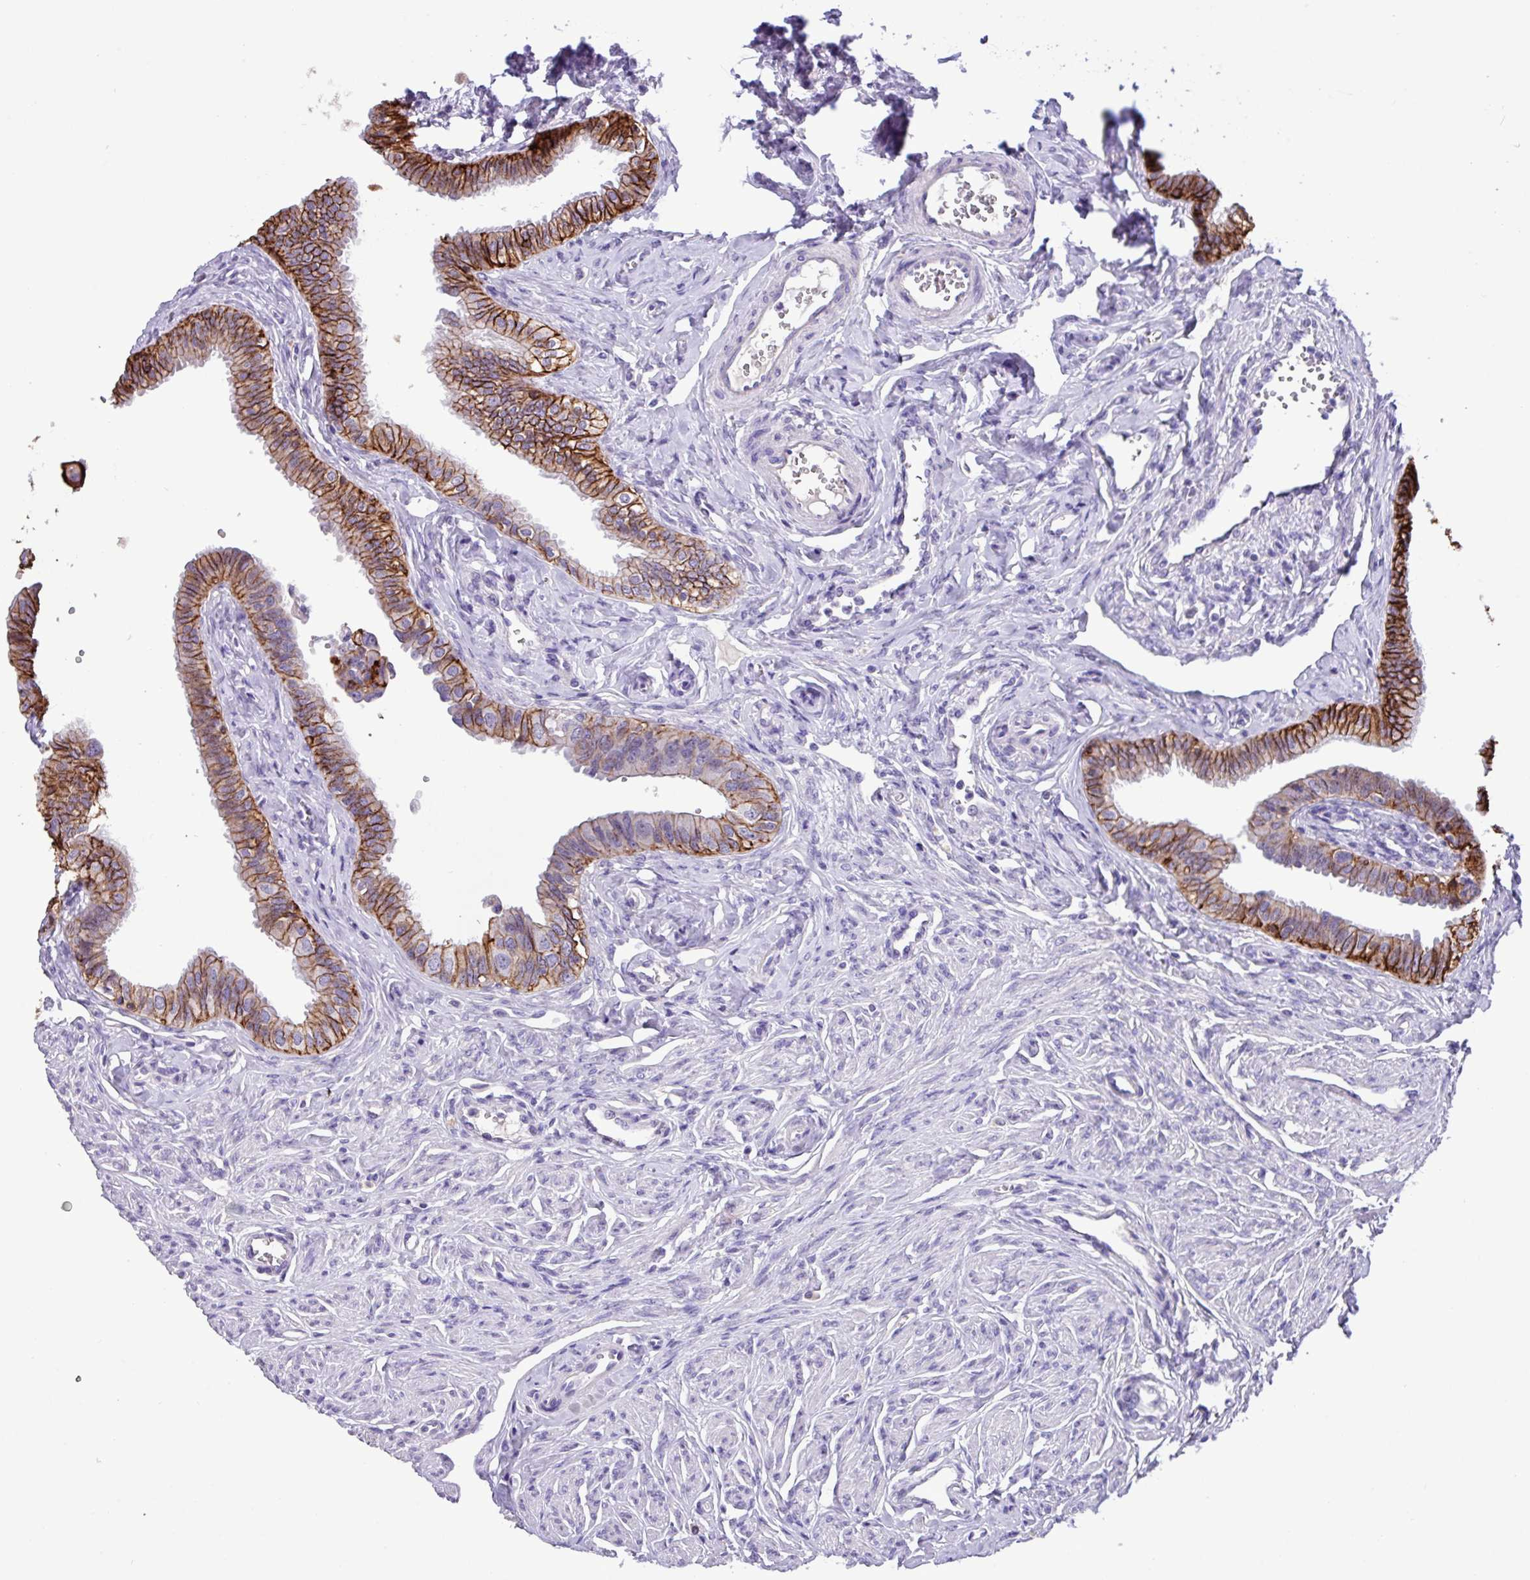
{"staining": {"intensity": "strong", "quantity": ">75%", "location": "cytoplasmic/membranous"}, "tissue": "fallopian tube", "cell_type": "Glandular cells", "image_type": "normal", "snomed": [{"axis": "morphology", "description": "Normal tissue, NOS"}, {"axis": "morphology", "description": "Carcinoma, NOS"}, {"axis": "topography", "description": "Fallopian tube"}, {"axis": "topography", "description": "Ovary"}], "caption": "Fallopian tube stained for a protein (brown) shows strong cytoplasmic/membranous positive positivity in approximately >75% of glandular cells.", "gene": "EPCAM", "patient": {"sex": "female", "age": 59}}